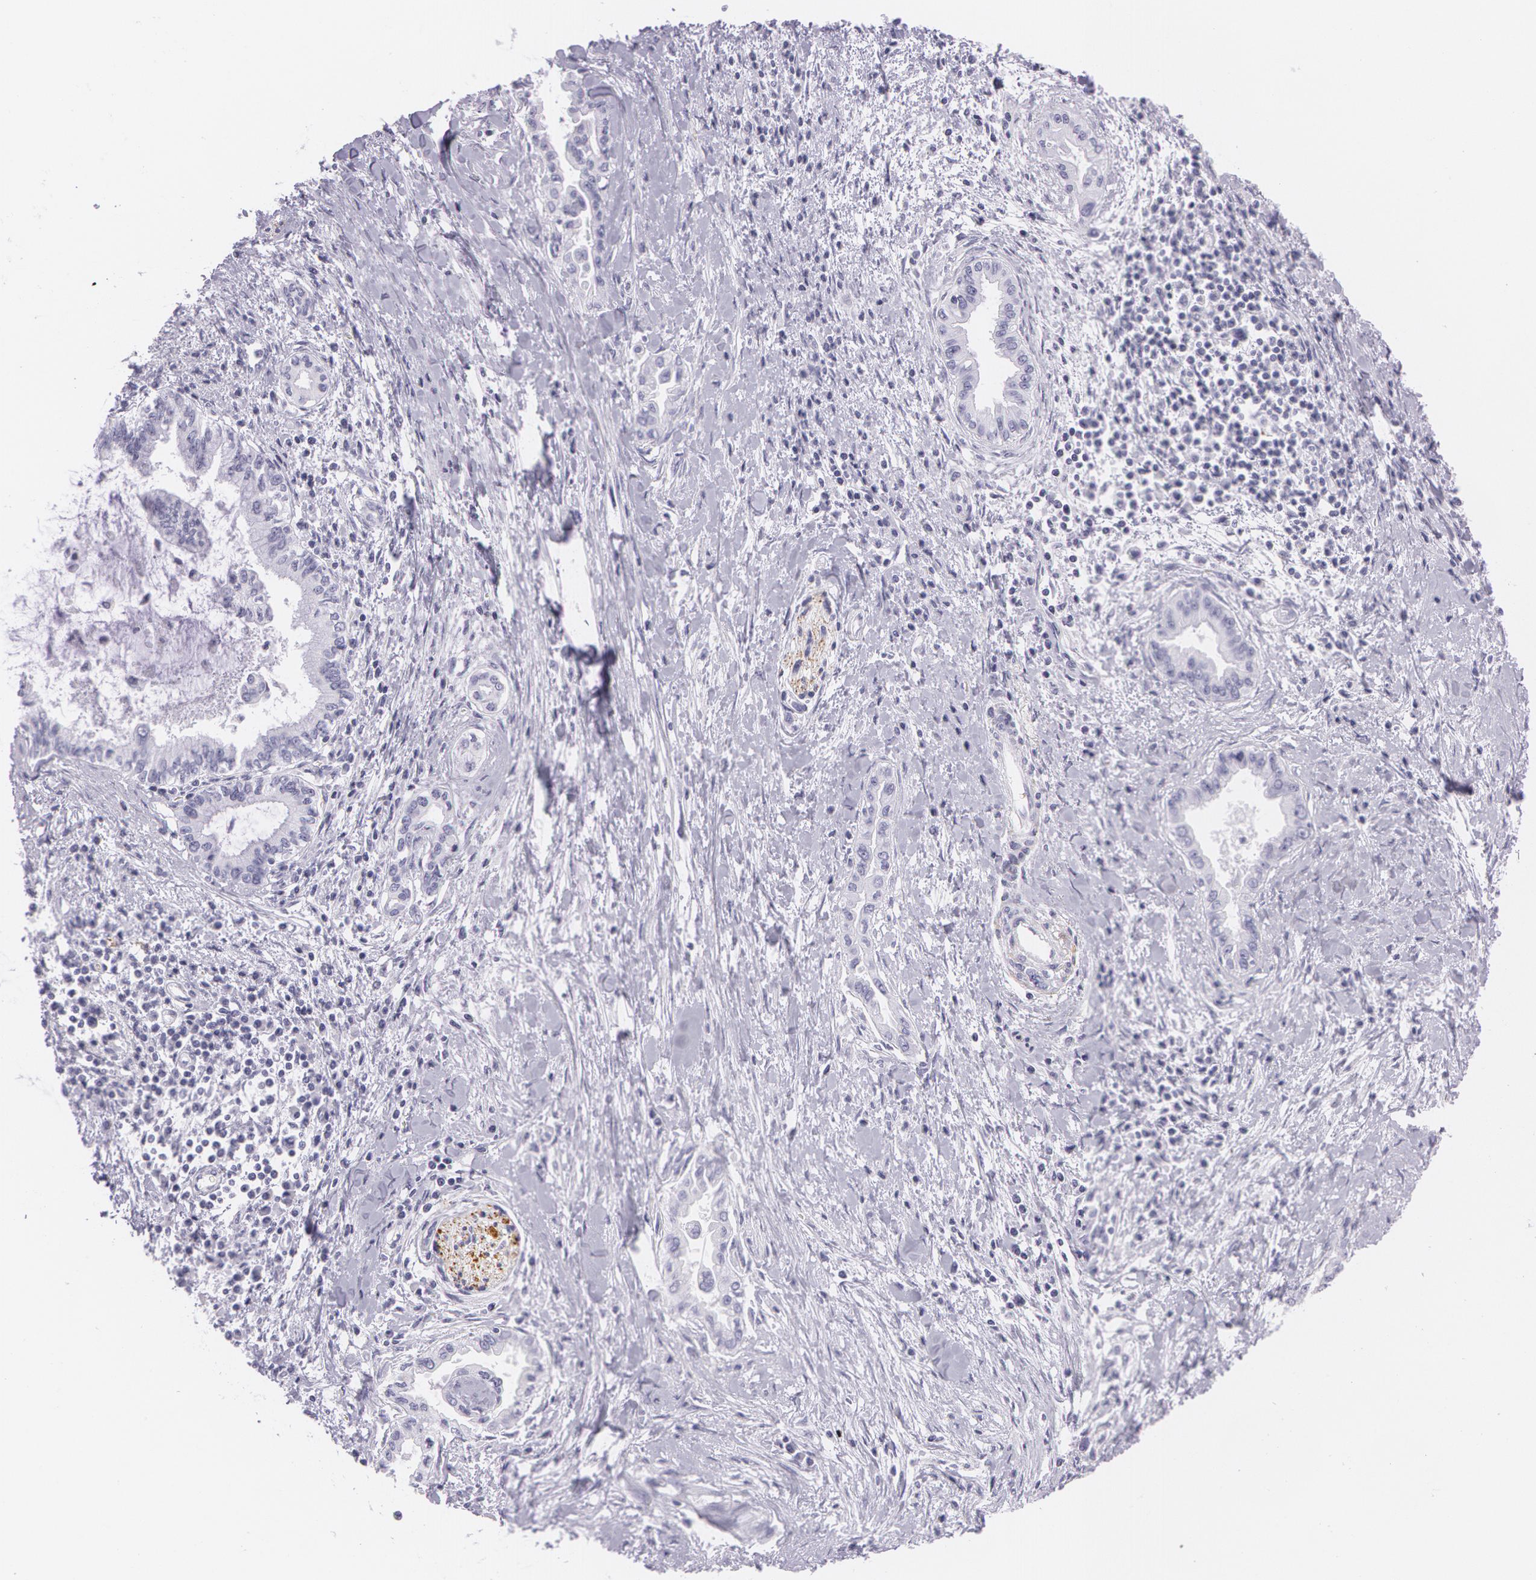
{"staining": {"intensity": "negative", "quantity": "none", "location": "none"}, "tissue": "pancreatic cancer", "cell_type": "Tumor cells", "image_type": "cancer", "snomed": [{"axis": "morphology", "description": "Adenocarcinoma, NOS"}, {"axis": "topography", "description": "Pancreas"}], "caption": "Immunohistochemical staining of pancreatic adenocarcinoma demonstrates no significant expression in tumor cells. Brightfield microscopy of immunohistochemistry (IHC) stained with DAB (3,3'-diaminobenzidine) (brown) and hematoxylin (blue), captured at high magnification.", "gene": "SNCG", "patient": {"sex": "female", "age": 64}}